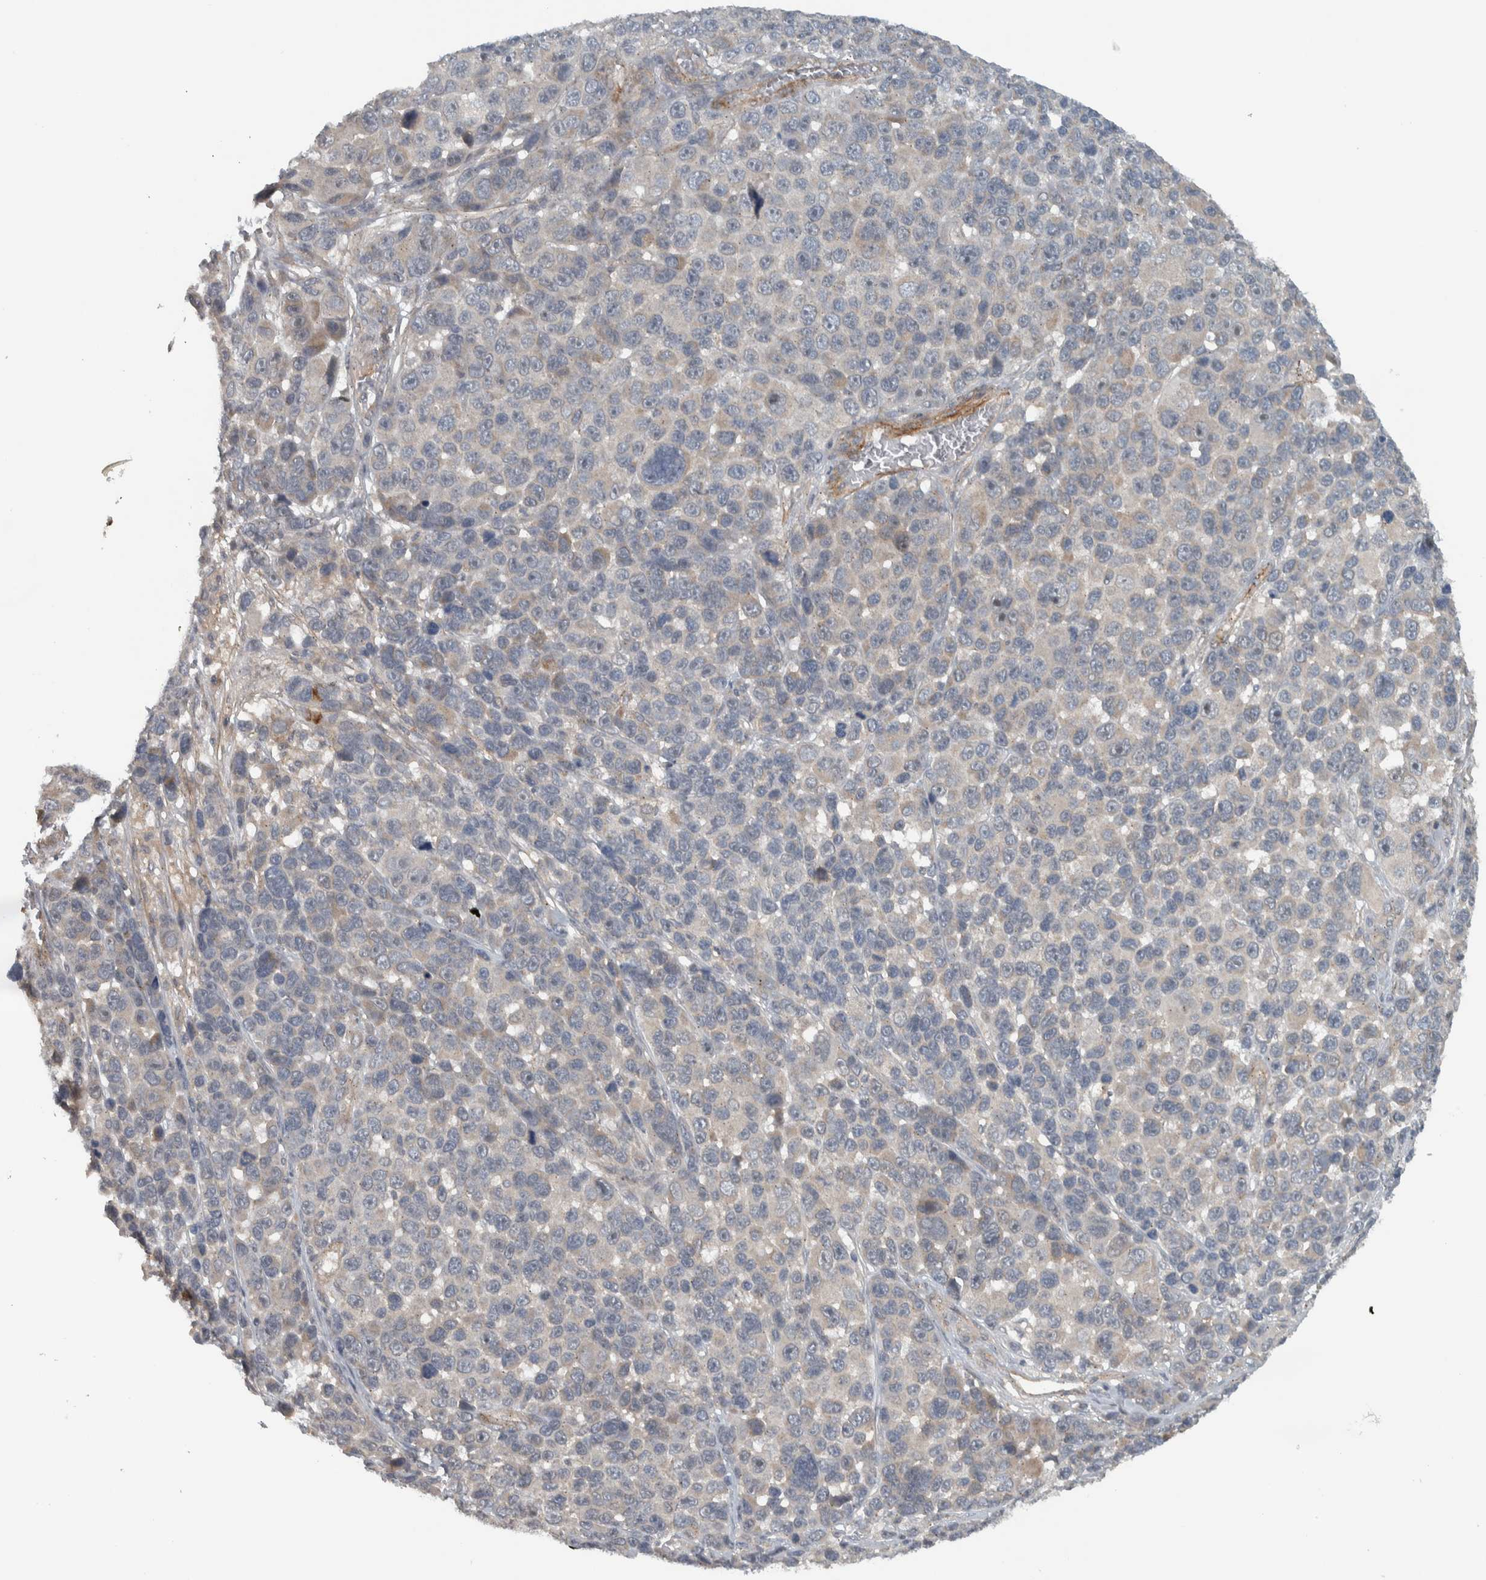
{"staining": {"intensity": "negative", "quantity": "none", "location": "none"}, "tissue": "melanoma", "cell_type": "Tumor cells", "image_type": "cancer", "snomed": [{"axis": "morphology", "description": "Malignant melanoma, NOS"}, {"axis": "topography", "description": "Skin"}], "caption": "DAB (3,3'-diaminobenzidine) immunohistochemical staining of human malignant melanoma reveals no significant expression in tumor cells.", "gene": "LBHD1", "patient": {"sex": "male", "age": 53}}